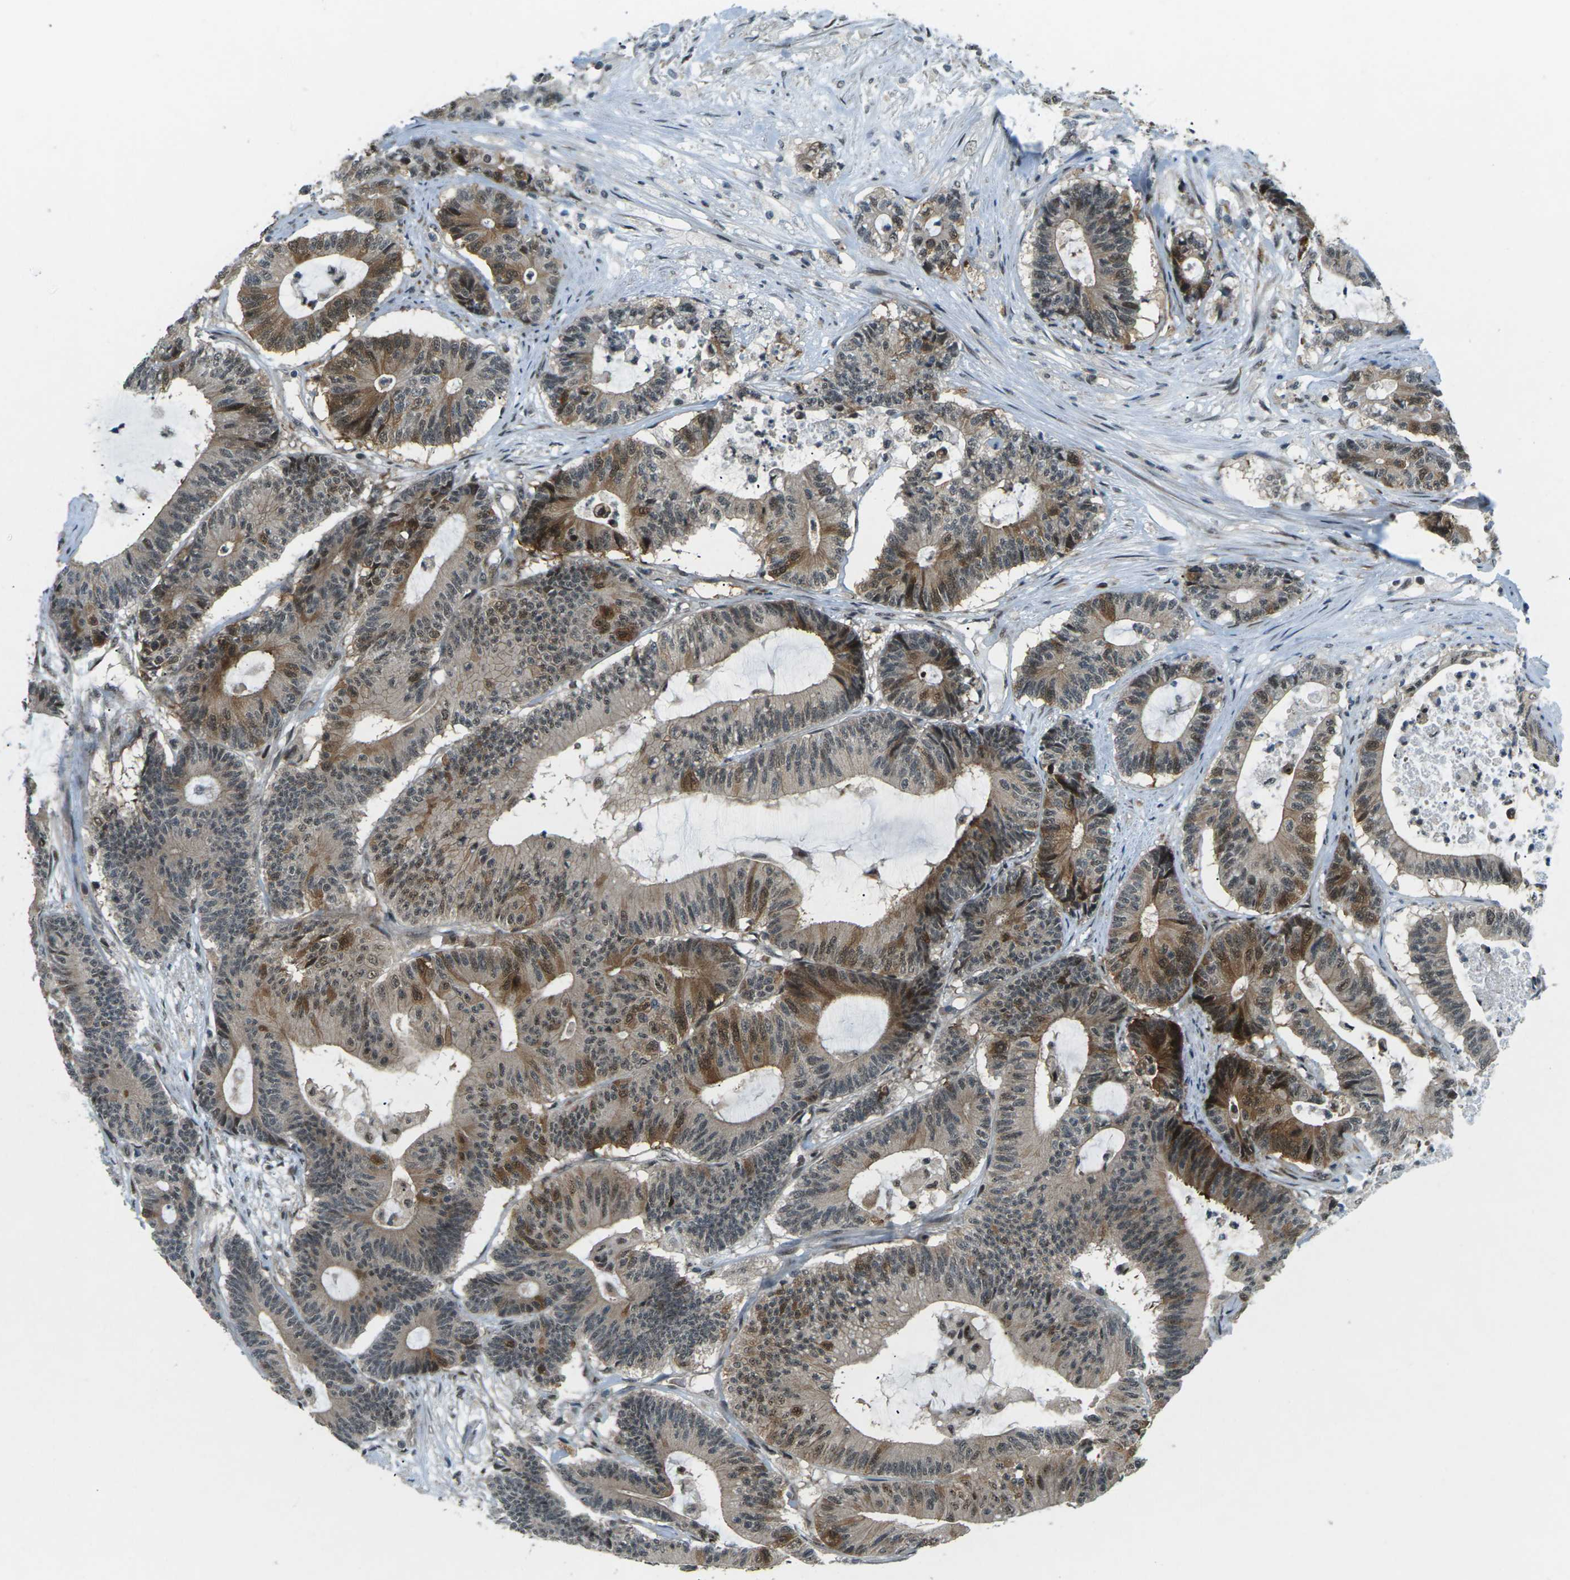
{"staining": {"intensity": "moderate", "quantity": ">75%", "location": "cytoplasmic/membranous,nuclear"}, "tissue": "colorectal cancer", "cell_type": "Tumor cells", "image_type": "cancer", "snomed": [{"axis": "morphology", "description": "Adenocarcinoma, NOS"}, {"axis": "topography", "description": "Colon"}], "caption": "Moderate cytoplasmic/membranous and nuclear protein staining is seen in about >75% of tumor cells in colorectal cancer.", "gene": "UBE2S", "patient": {"sex": "female", "age": 84}}